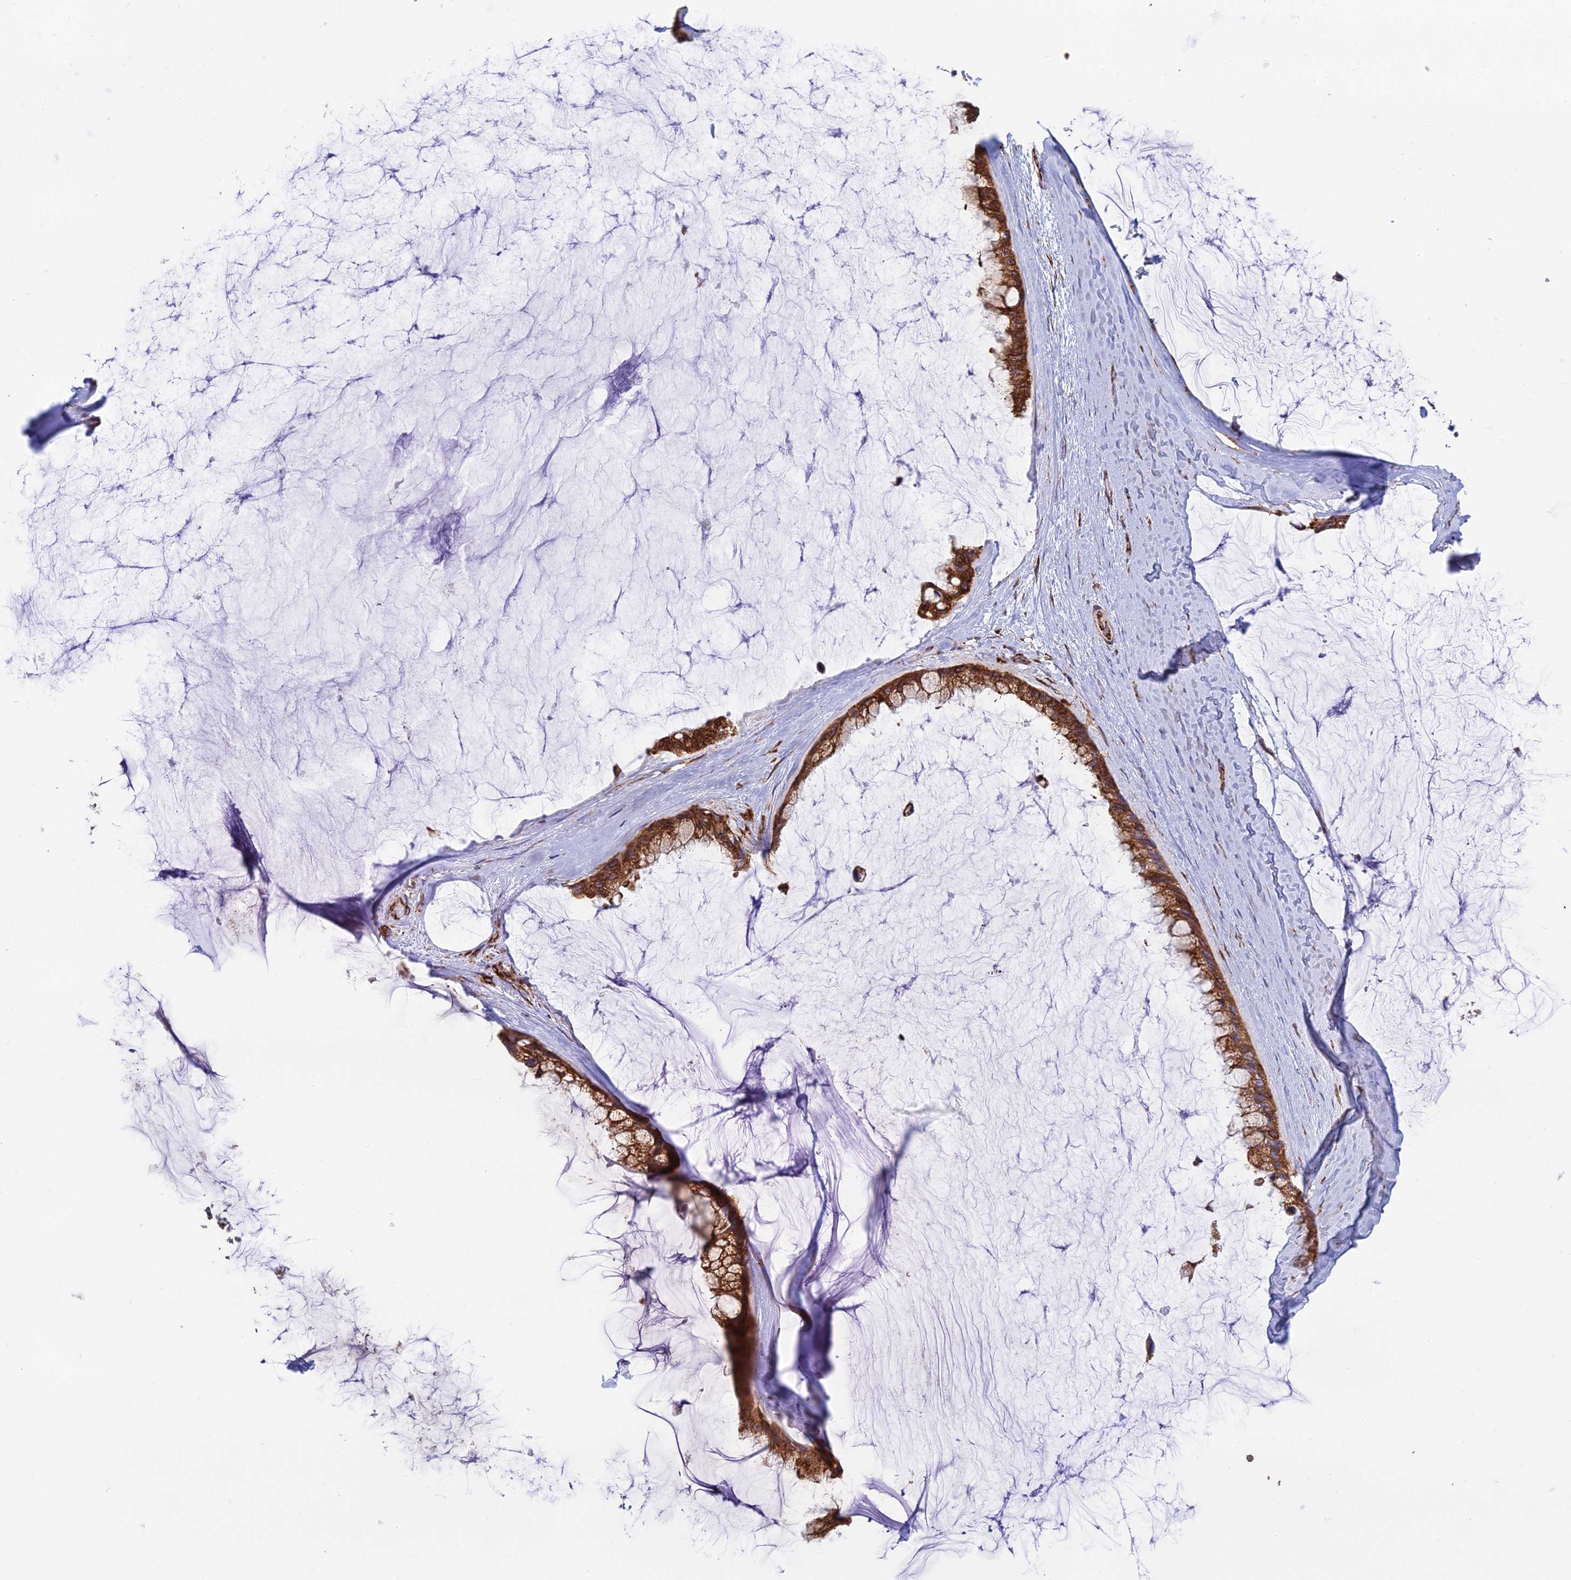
{"staining": {"intensity": "strong", "quantity": ">75%", "location": "cytoplasmic/membranous"}, "tissue": "ovarian cancer", "cell_type": "Tumor cells", "image_type": "cancer", "snomed": [{"axis": "morphology", "description": "Cystadenocarcinoma, mucinous, NOS"}, {"axis": "topography", "description": "Ovary"}], "caption": "Immunohistochemical staining of human ovarian cancer reveals high levels of strong cytoplasmic/membranous expression in approximately >75% of tumor cells.", "gene": "CCDC69", "patient": {"sex": "female", "age": 39}}